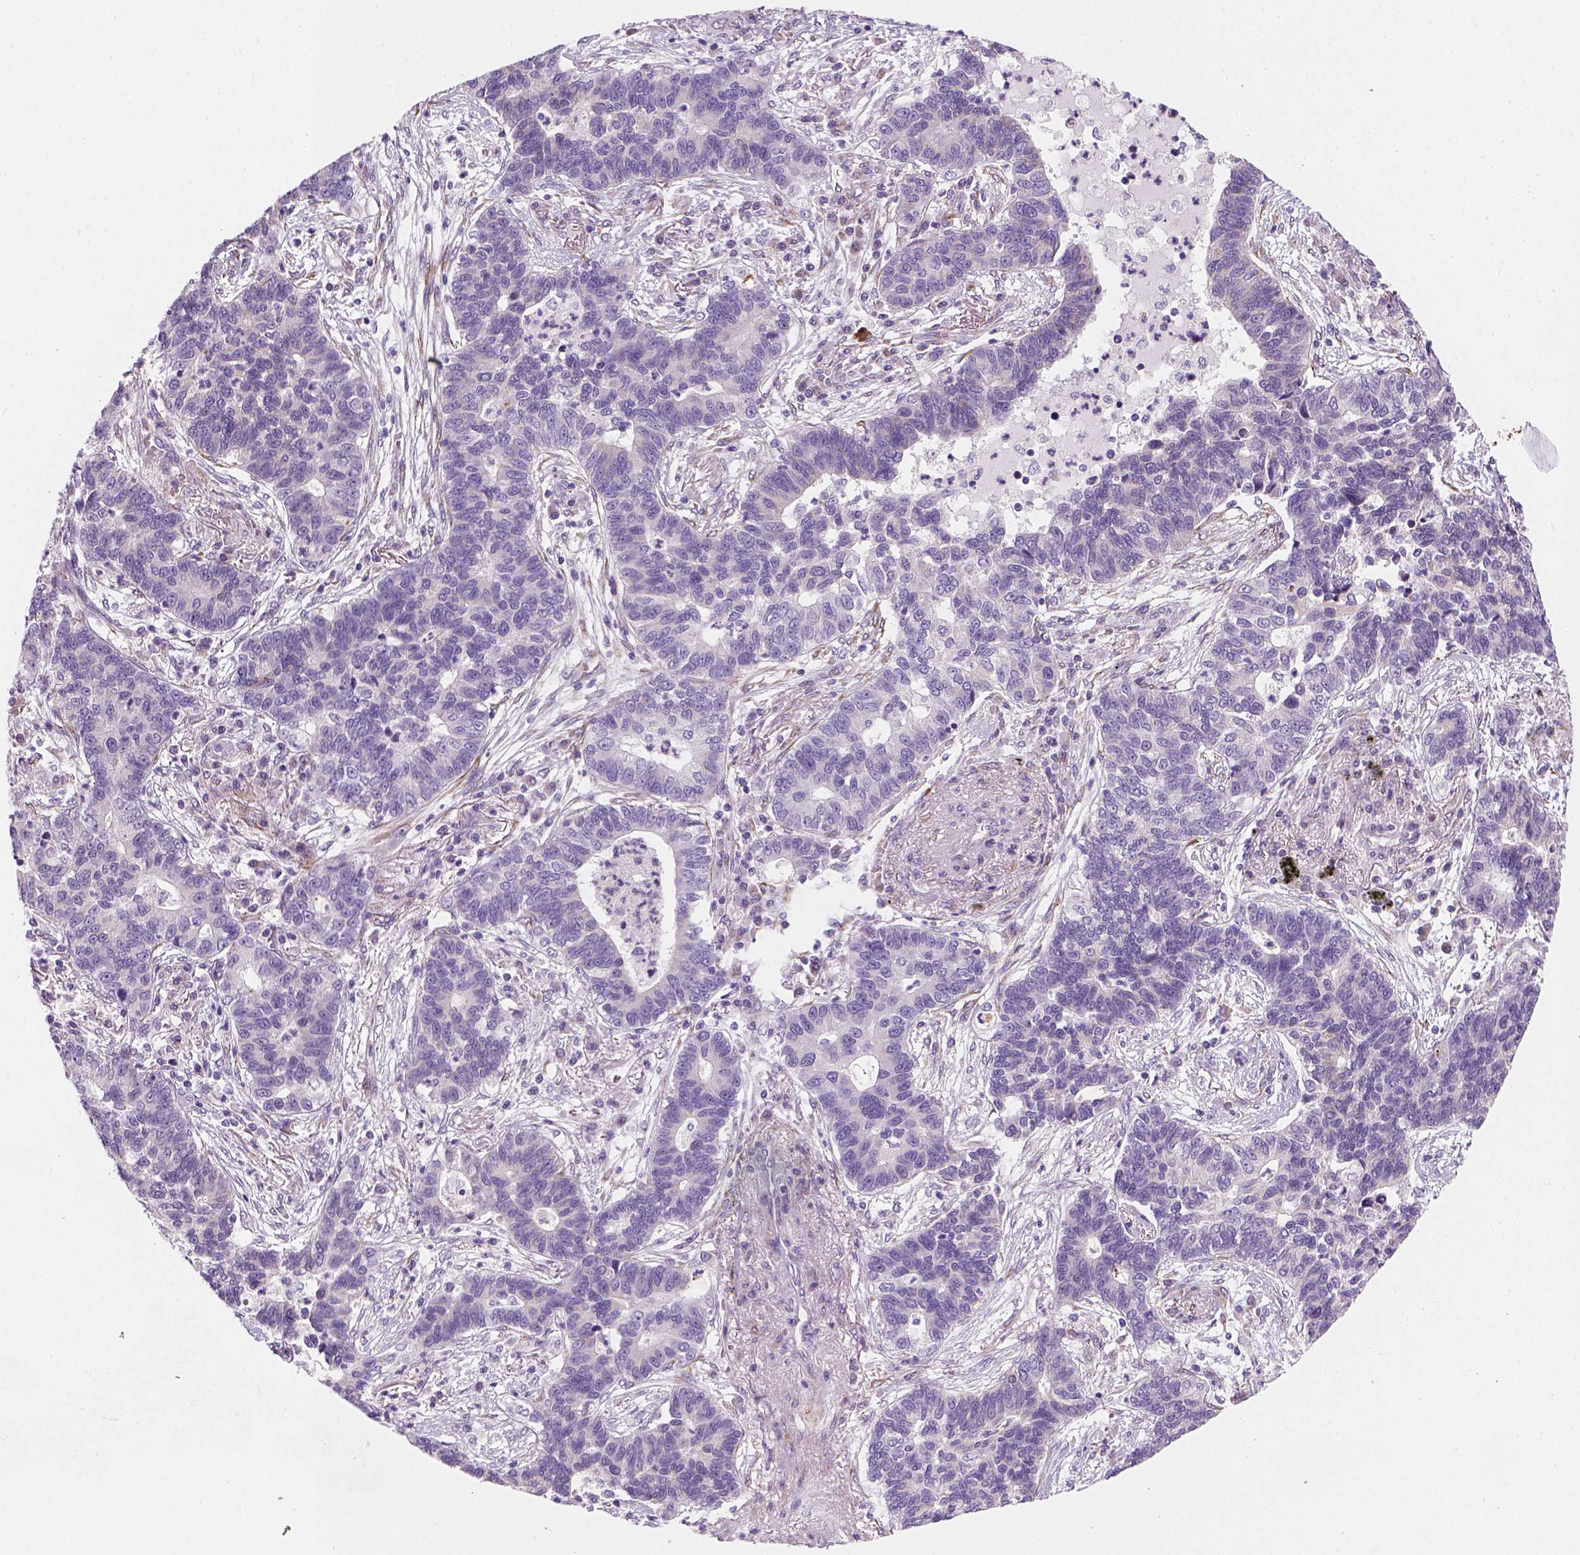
{"staining": {"intensity": "negative", "quantity": "none", "location": "none"}, "tissue": "lung cancer", "cell_type": "Tumor cells", "image_type": "cancer", "snomed": [{"axis": "morphology", "description": "Adenocarcinoma, NOS"}, {"axis": "topography", "description": "Lung"}], "caption": "Immunohistochemistry (IHC) image of human lung cancer (adenocarcinoma) stained for a protein (brown), which reveals no staining in tumor cells.", "gene": "CES2", "patient": {"sex": "female", "age": 57}}